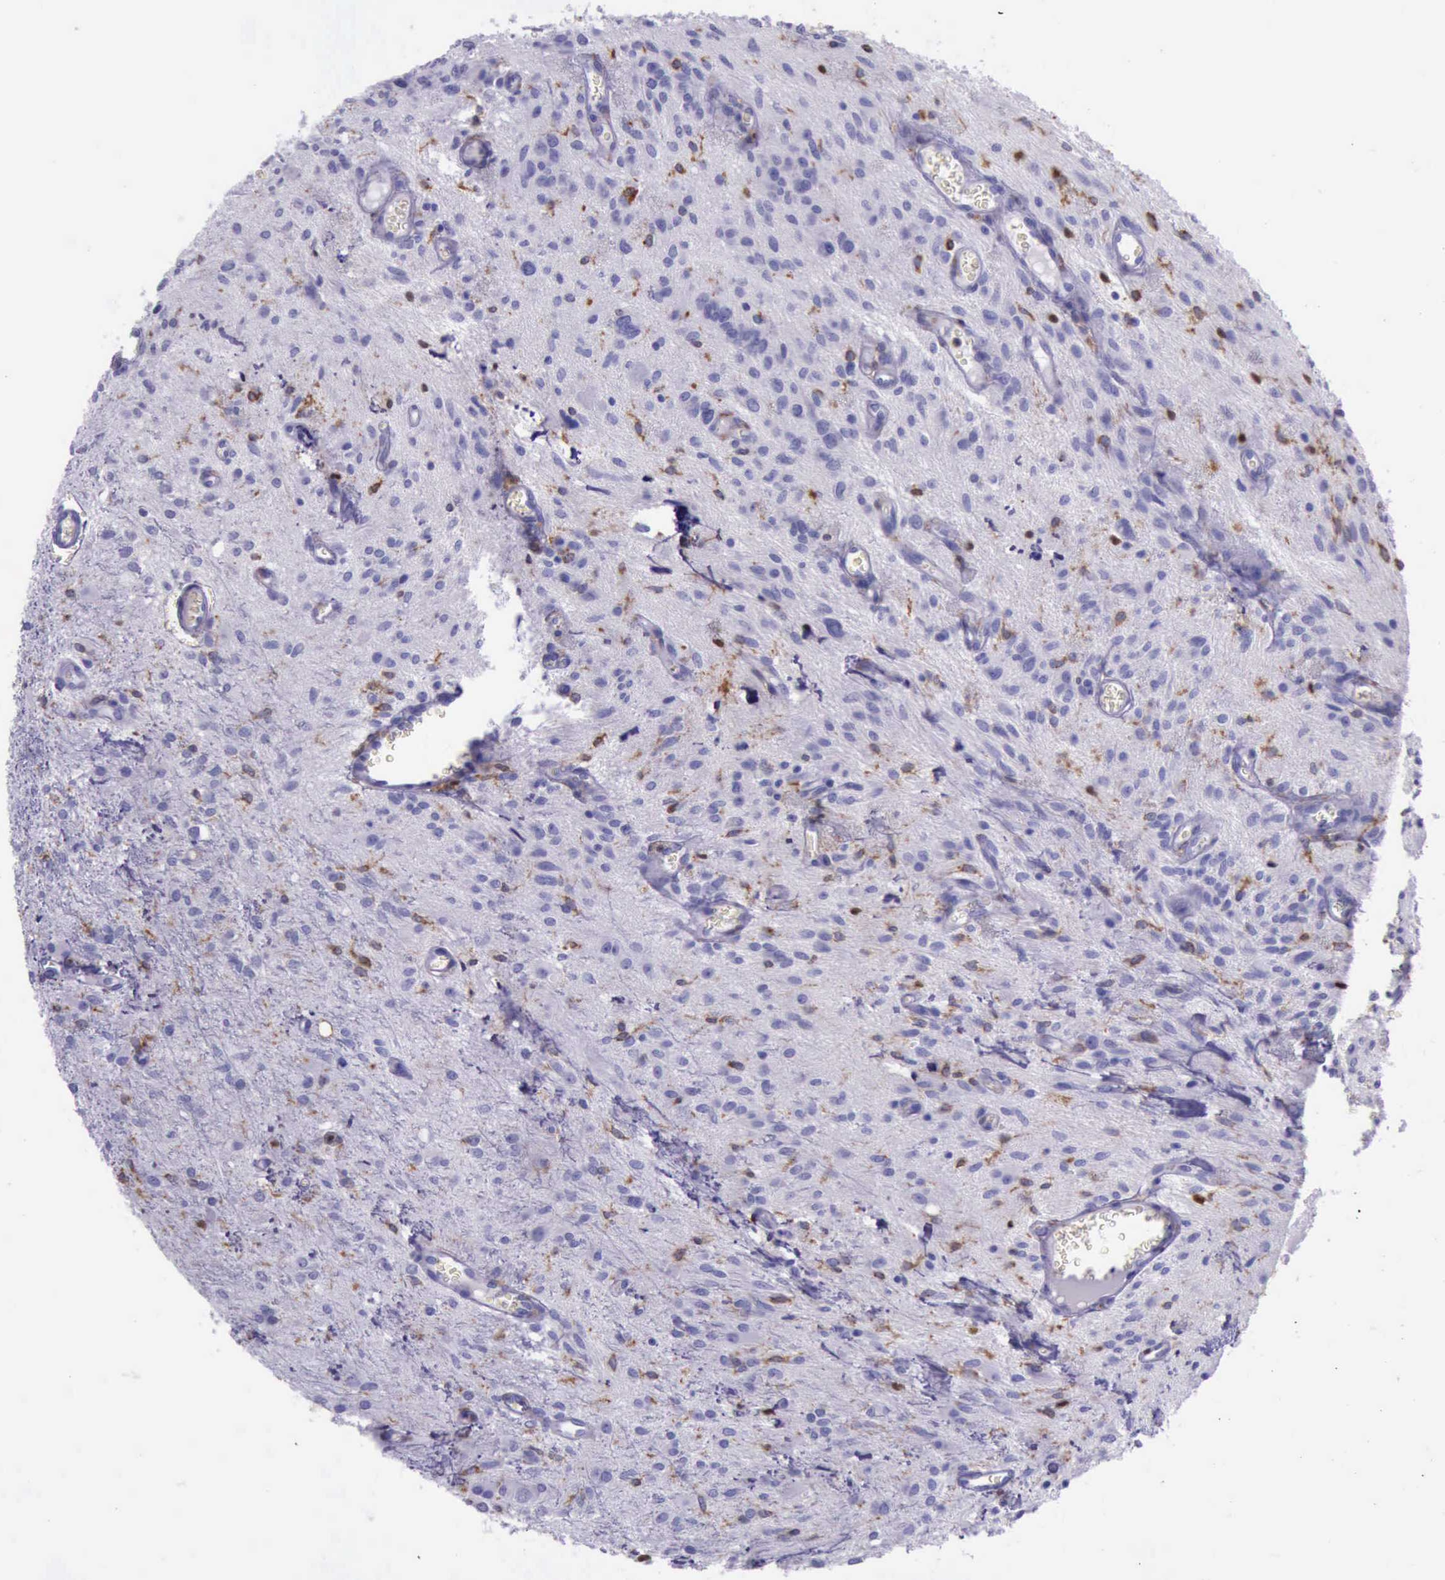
{"staining": {"intensity": "moderate", "quantity": "<25%", "location": "cytoplasmic/membranous"}, "tissue": "glioma", "cell_type": "Tumor cells", "image_type": "cancer", "snomed": [{"axis": "morphology", "description": "Glioma, malignant, Low grade"}, {"axis": "topography", "description": "Brain"}], "caption": "IHC image of neoplastic tissue: malignant glioma (low-grade) stained using immunohistochemistry (IHC) exhibits low levels of moderate protein expression localized specifically in the cytoplasmic/membranous of tumor cells, appearing as a cytoplasmic/membranous brown color.", "gene": "BTK", "patient": {"sex": "female", "age": 15}}